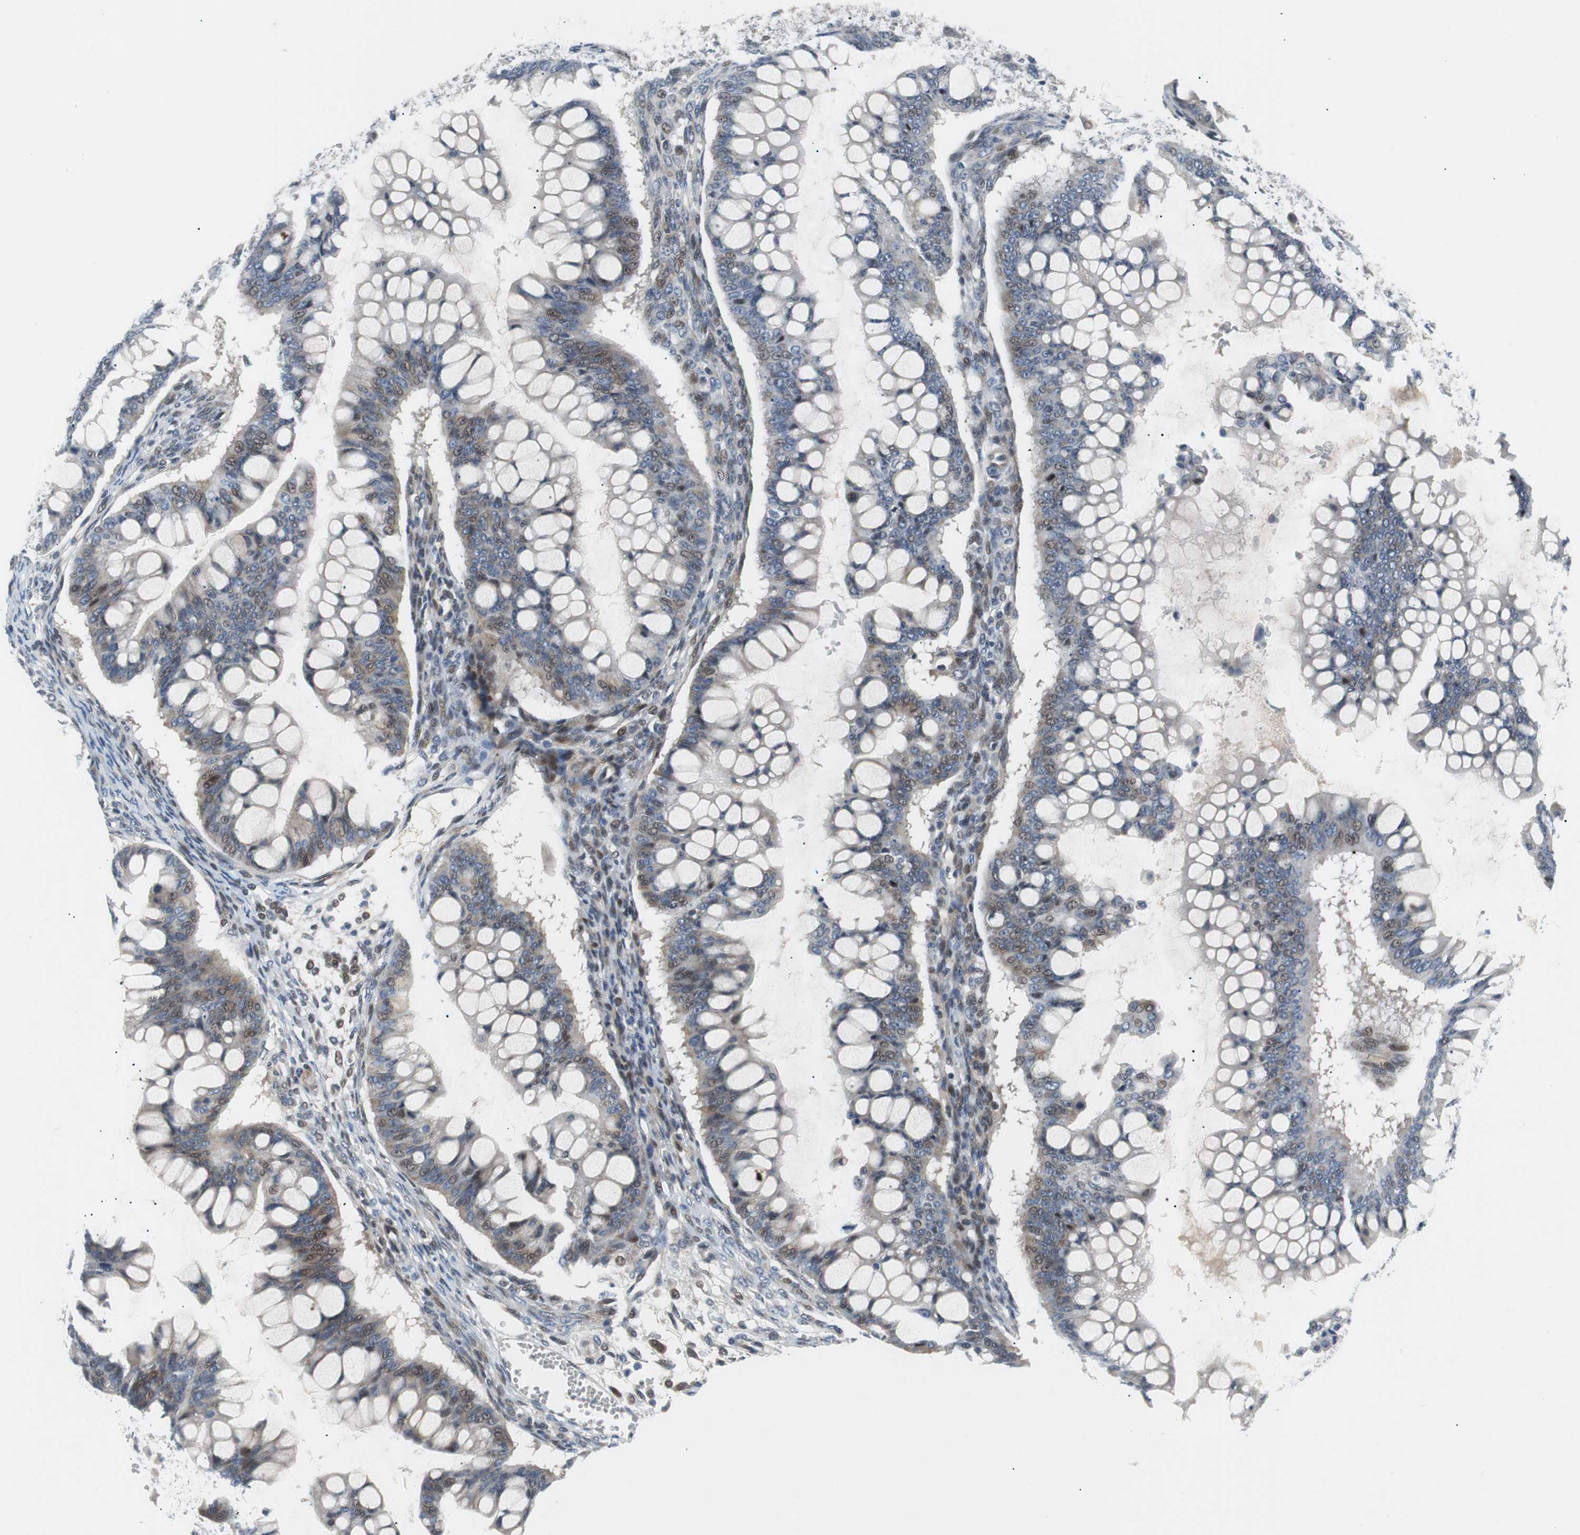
{"staining": {"intensity": "weak", "quantity": "25%-75%", "location": "nuclear"}, "tissue": "ovarian cancer", "cell_type": "Tumor cells", "image_type": "cancer", "snomed": [{"axis": "morphology", "description": "Cystadenocarcinoma, mucinous, NOS"}, {"axis": "topography", "description": "Ovary"}], "caption": "DAB (3,3'-diaminobenzidine) immunohistochemical staining of mucinous cystadenocarcinoma (ovarian) displays weak nuclear protein staining in about 25%-75% of tumor cells.", "gene": "MAP2K4", "patient": {"sex": "female", "age": 73}}